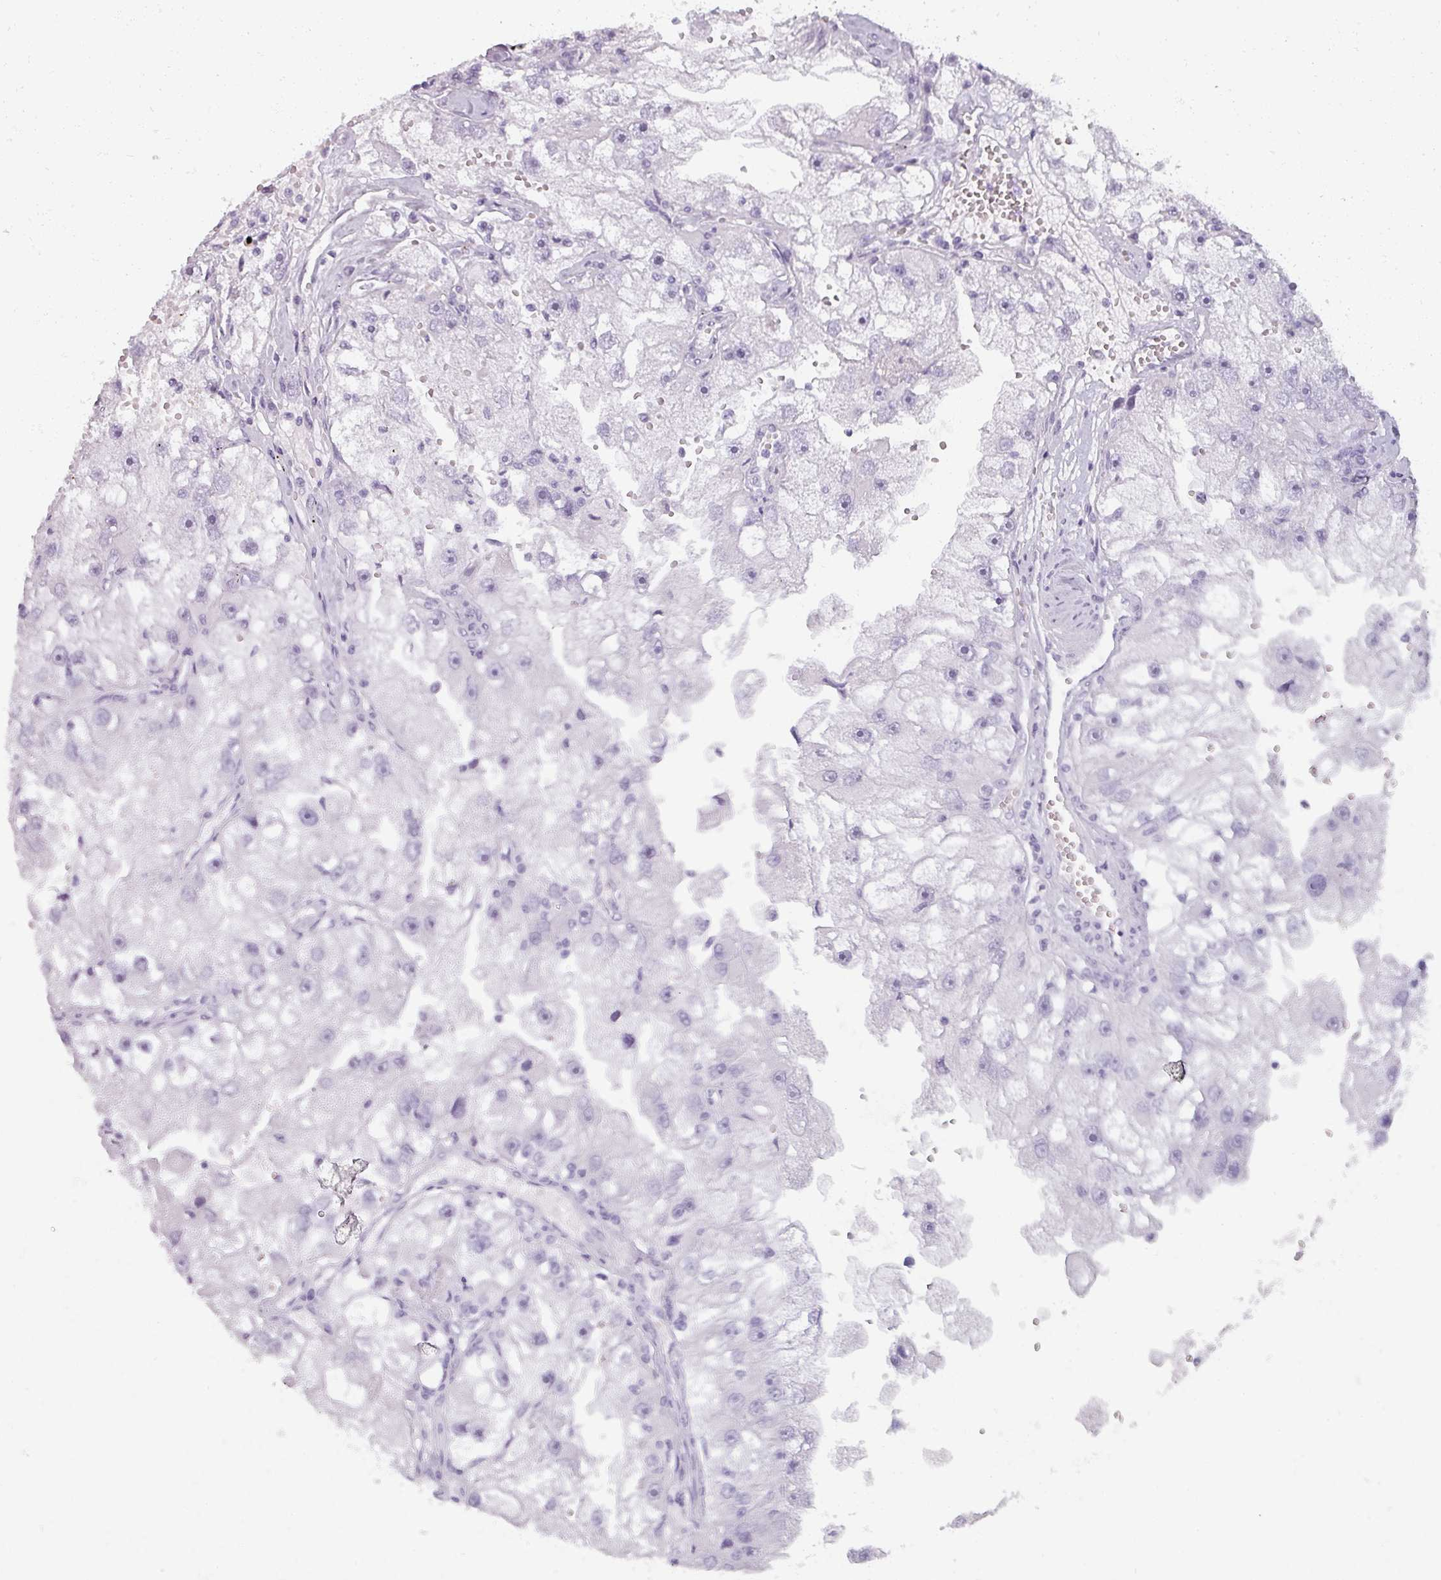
{"staining": {"intensity": "negative", "quantity": "none", "location": "none"}, "tissue": "renal cancer", "cell_type": "Tumor cells", "image_type": "cancer", "snomed": [{"axis": "morphology", "description": "Adenocarcinoma, NOS"}, {"axis": "topography", "description": "Kidney"}], "caption": "Tumor cells show no significant protein staining in renal cancer (adenocarcinoma).", "gene": "REG3G", "patient": {"sex": "male", "age": 63}}